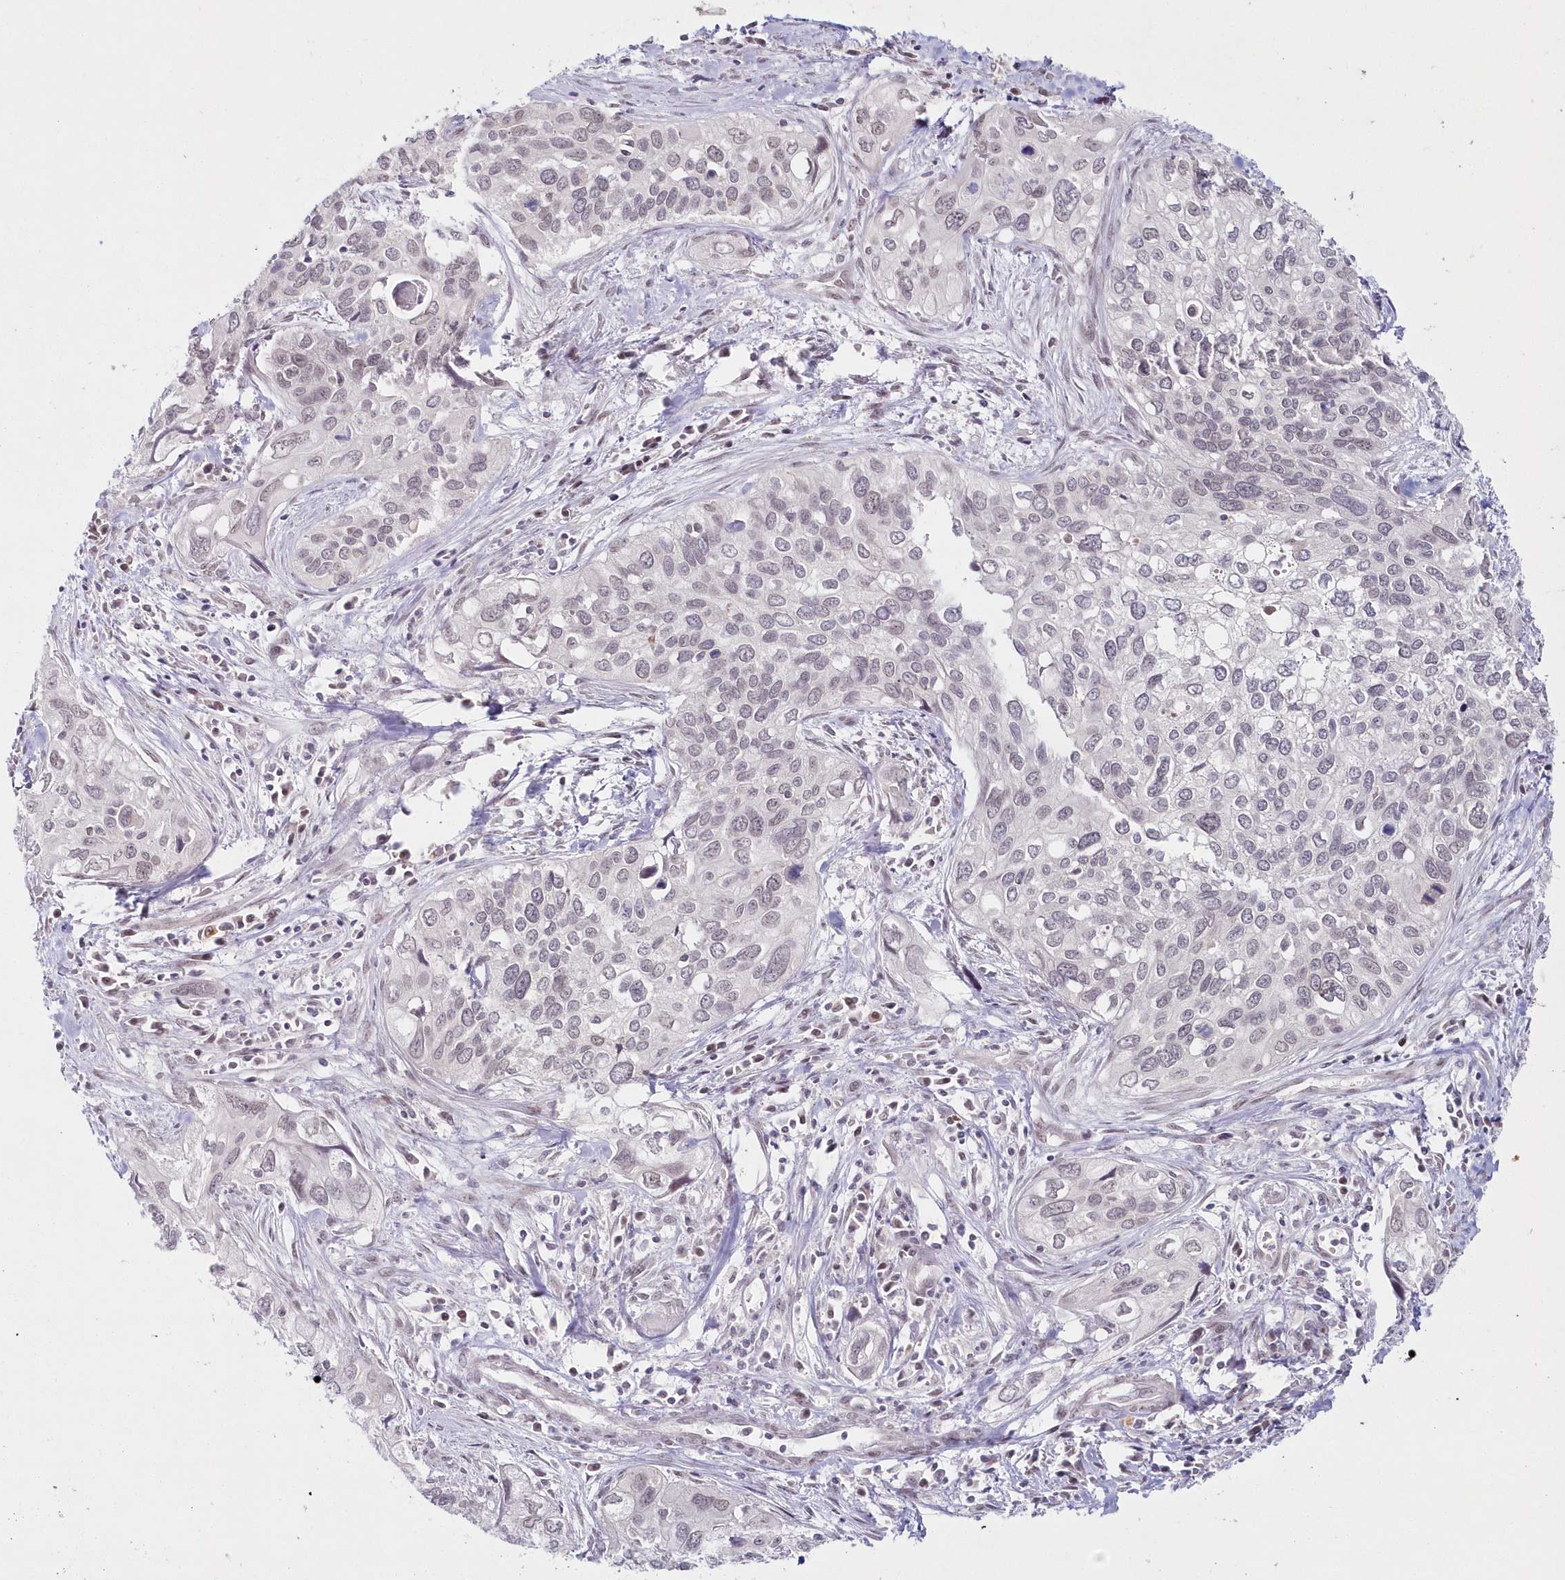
{"staining": {"intensity": "negative", "quantity": "none", "location": "none"}, "tissue": "cervical cancer", "cell_type": "Tumor cells", "image_type": "cancer", "snomed": [{"axis": "morphology", "description": "Squamous cell carcinoma, NOS"}, {"axis": "topography", "description": "Cervix"}], "caption": "IHC of cervical cancer (squamous cell carcinoma) shows no expression in tumor cells.", "gene": "HYCC2", "patient": {"sex": "female", "age": 55}}